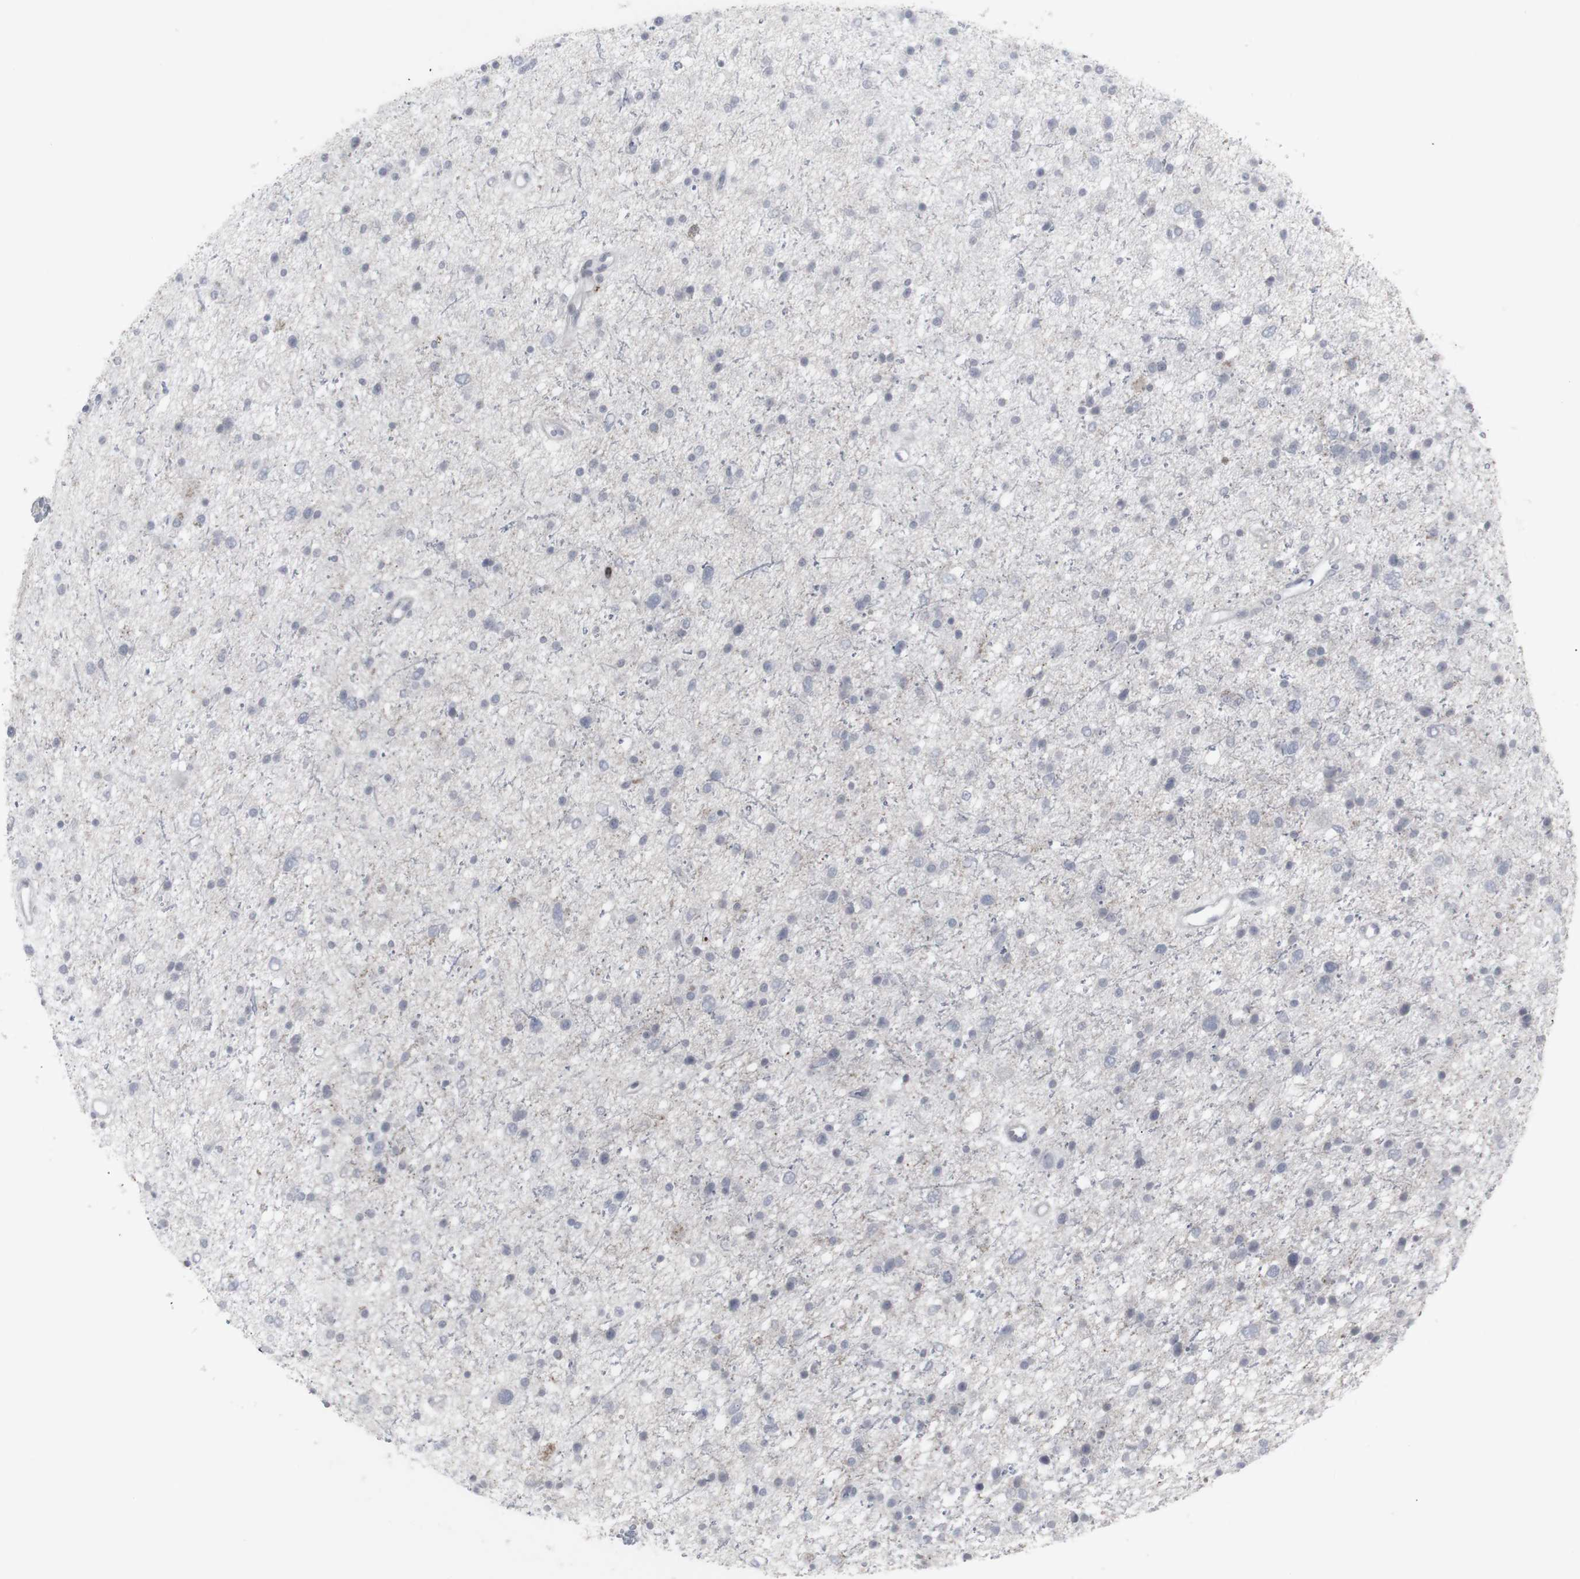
{"staining": {"intensity": "negative", "quantity": "none", "location": "none"}, "tissue": "glioma", "cell_type": "Tumor cells", "image_type": "cancer", "snomed": [{"axis": "morphology", "description": "Glioma, malignant, Low grade"}, {"axis": "topography", "description": "Brain"}], "caption": "The histopathology image demonstrates no staining of tumor cells in malignant low-grade glioma.", "gene": "APOBEC2", "patient": {"sex": "female", "age": 37}}